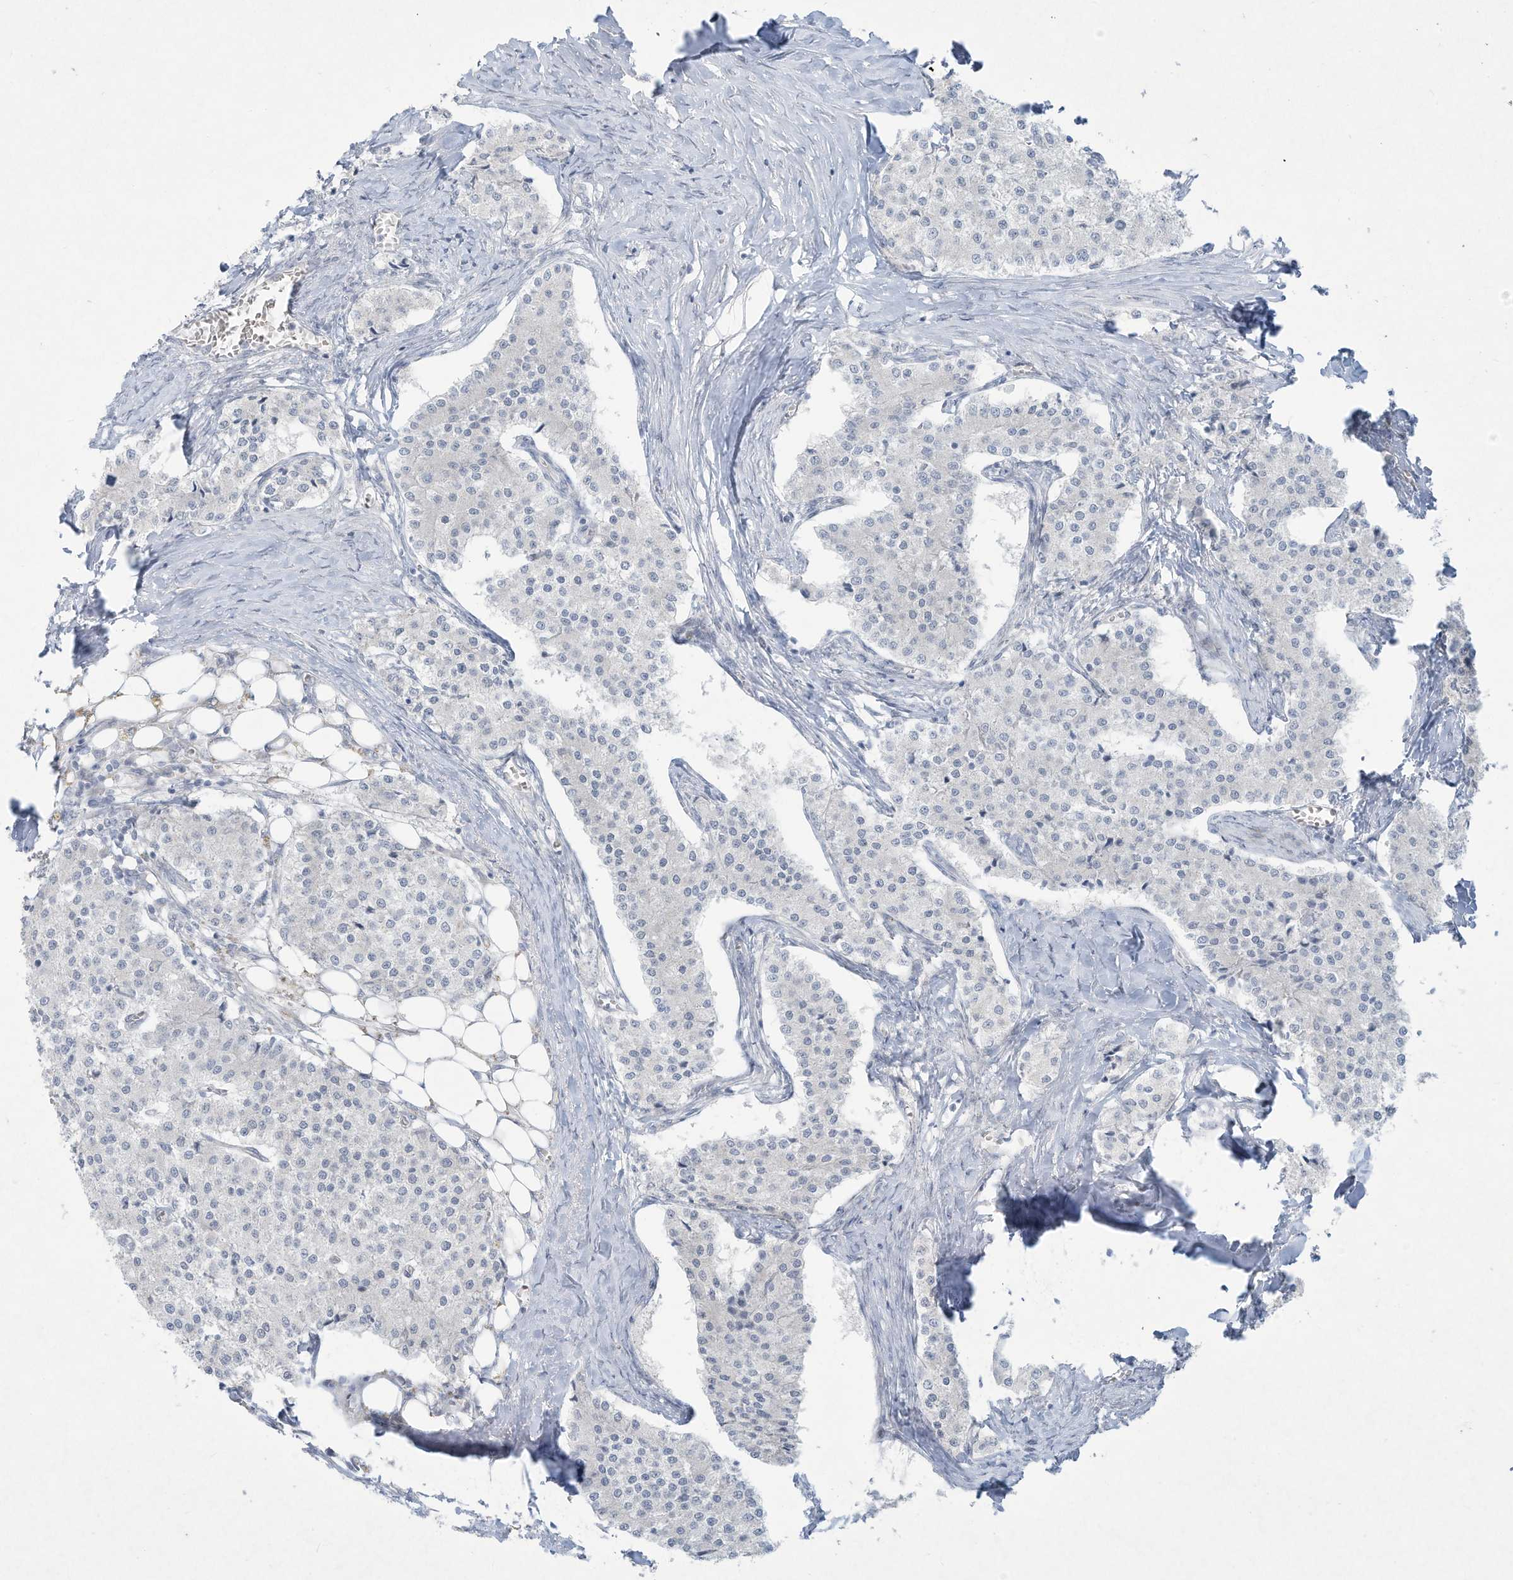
{"staining": {"intensity": "negative", "quantity": "none", "location": "none"}, "tissue": "carcinoid", "cell_type": "Tumor cells", "image_type": "cancer", "snomed": [{"axis": "morphology", "description": "Carcinoid, malignant, NOS"}, {"axis": "topography", "description": "Colon"}], "caption": "IHC image of malignant carcinoid stained for a protein (brown), which demonstrates no staining in tumor cells.", "gene": "PAX6", "patient": {"sex": "female", "age": 52}}